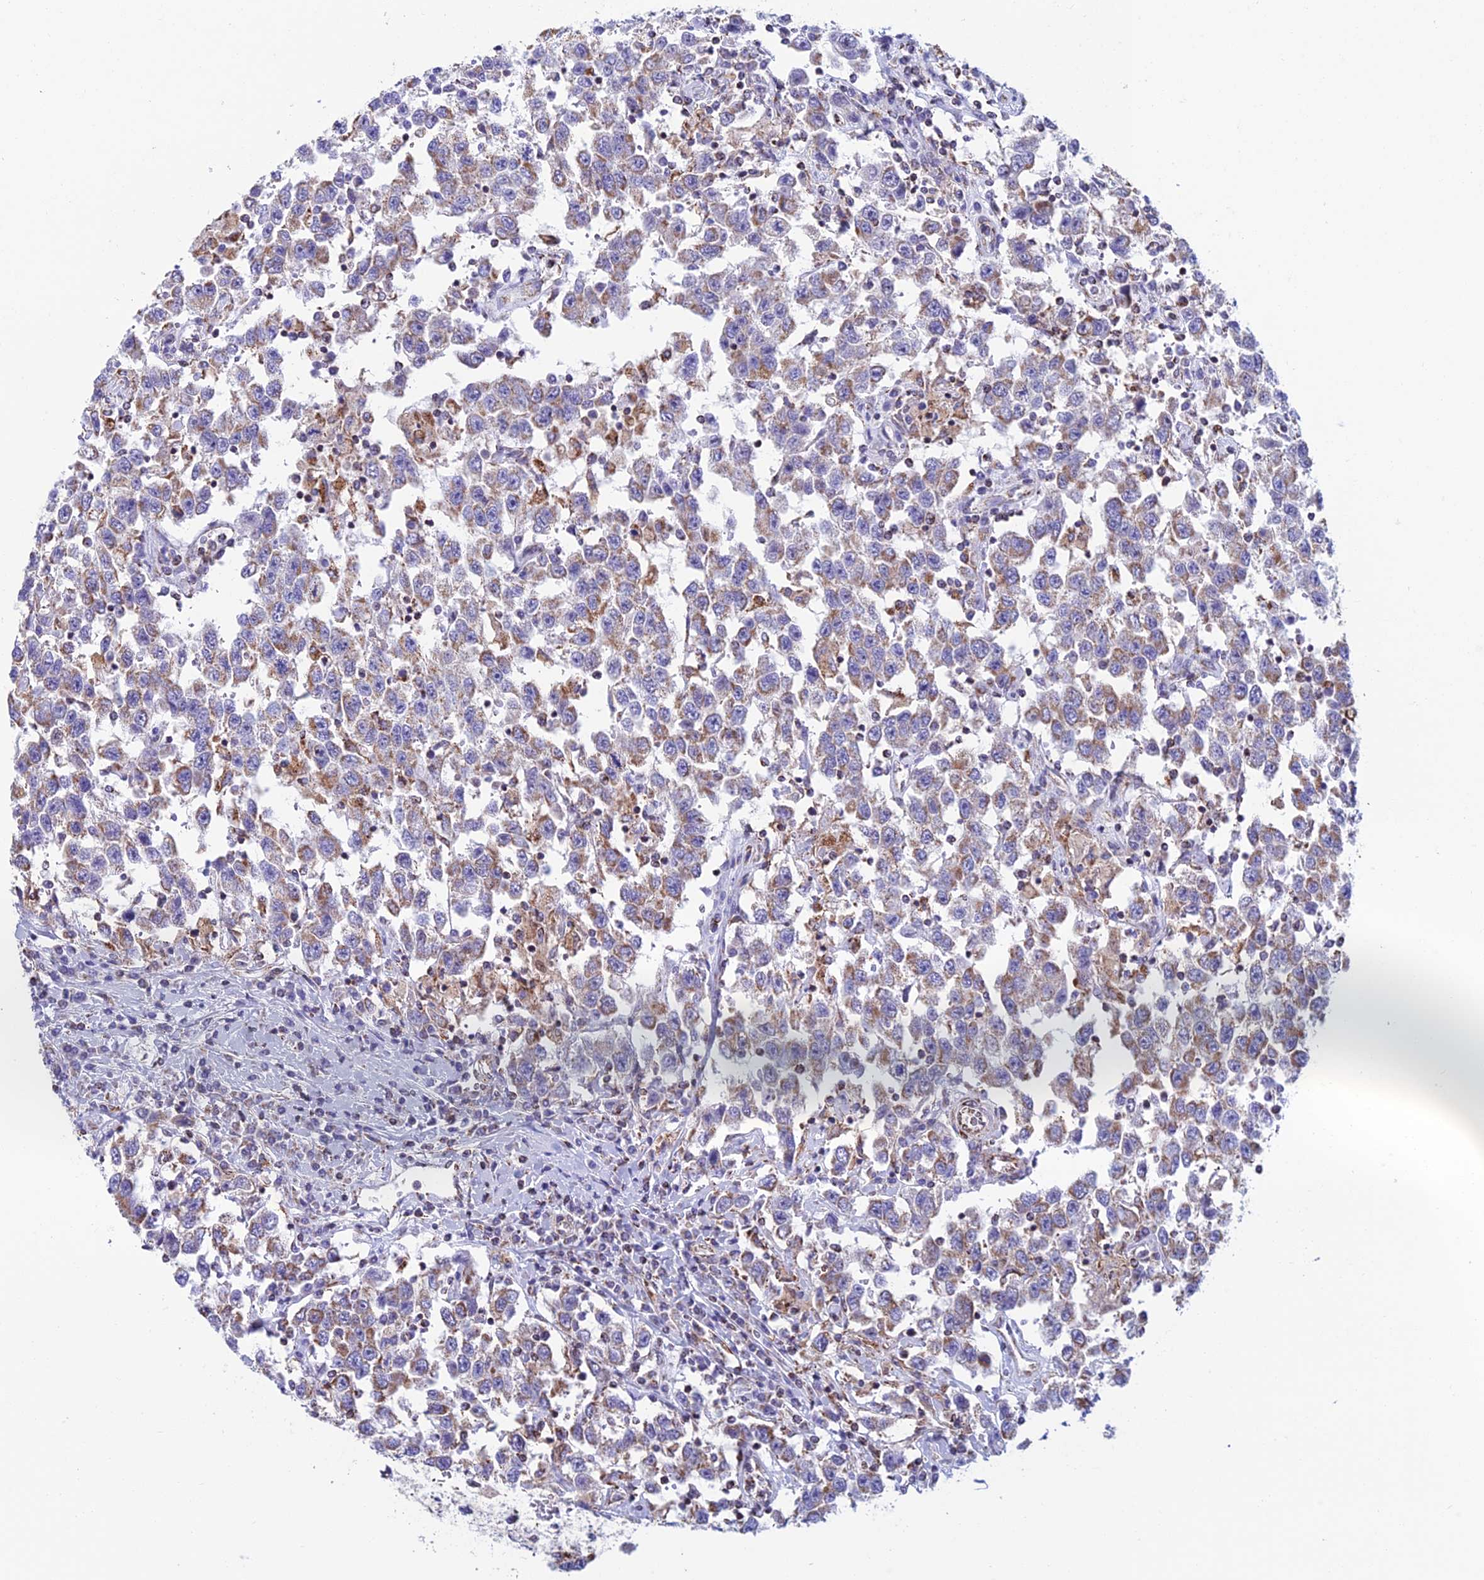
{"staining": {"intensity": "moderate", "quantity": ">75%", "location": "cytoplasmic/membranous"}, "tissue": "testis cancer", "cell_type": "Tumor cells", "image_type": "cancer", "snomed": [{"axis": "morphology", "description": "Seminoma, NOS"}, {"axis": "topography", "description": "Testis"}], "caption": "A photomicrograph showing moderate cytoplasmic/membranous expression in about >75% of tumor cells in testis cancer (seminoma), as visualized by brown immunohistochemical staining.", "gene": "ZNG1B", "patient": {"sex": "male", "age": 41}}